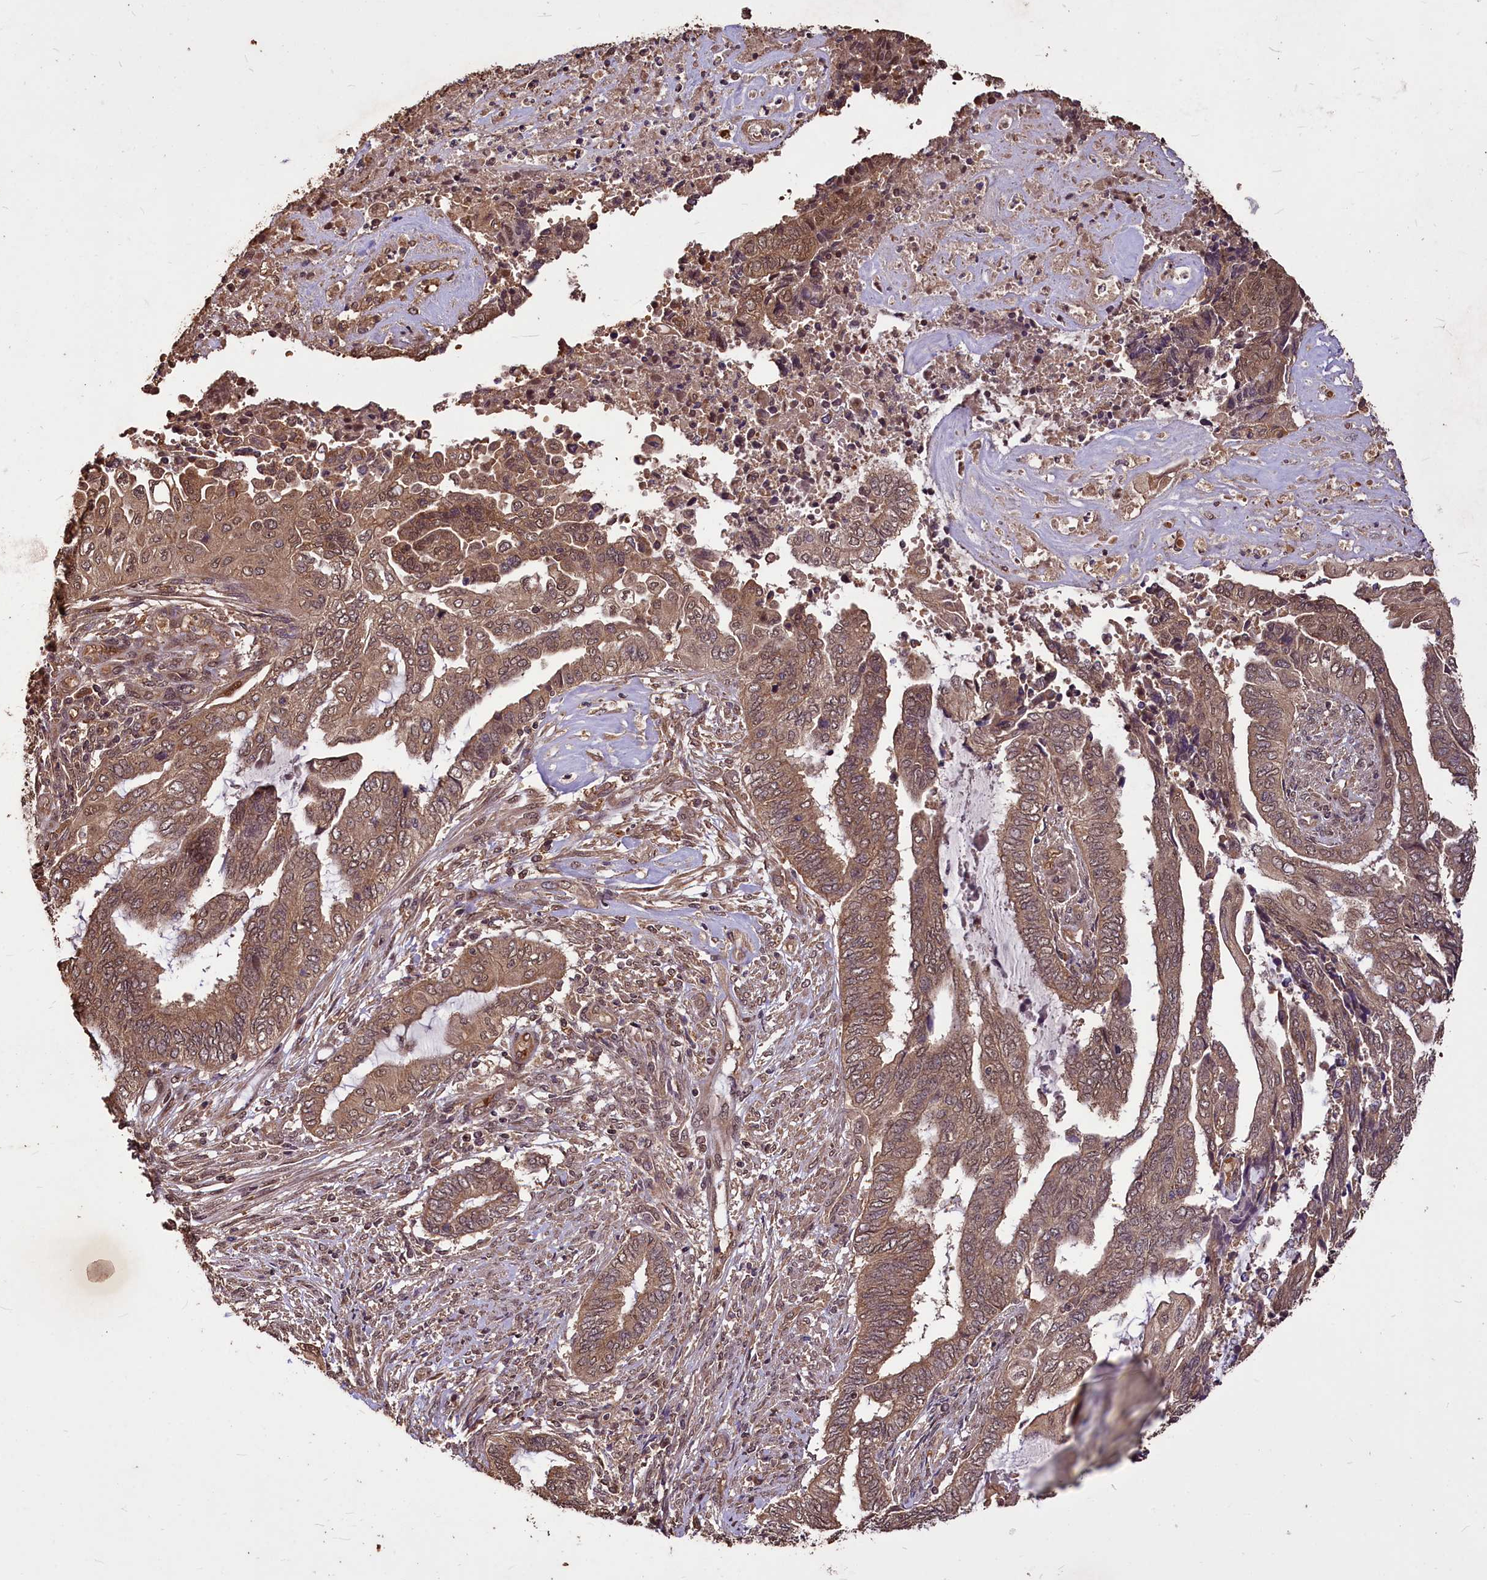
{"staining": {"intensity": "moderate", "quantity": ">75%", "location": "cytoplasmic/membranous"}, "tissue": "endometrial cancer", "cell_type": "Tumor cells", "image_type": "cancer", "snomed": [{"axis": "morphology", "description": "Adenocarcinoma, NOS"}, {"axis": "topography", "description": "Uterus"}, {"axis": "topography", "description": "Endometrium"}], "caption": "Endometrial cancer stained for a protein (brown) demonstrates moderate cytoplasmic/membranous positive expression in approximately >75% of tumor cells.", "gene": "VPS51", "patient": {"sex": "female", "age": 70}}